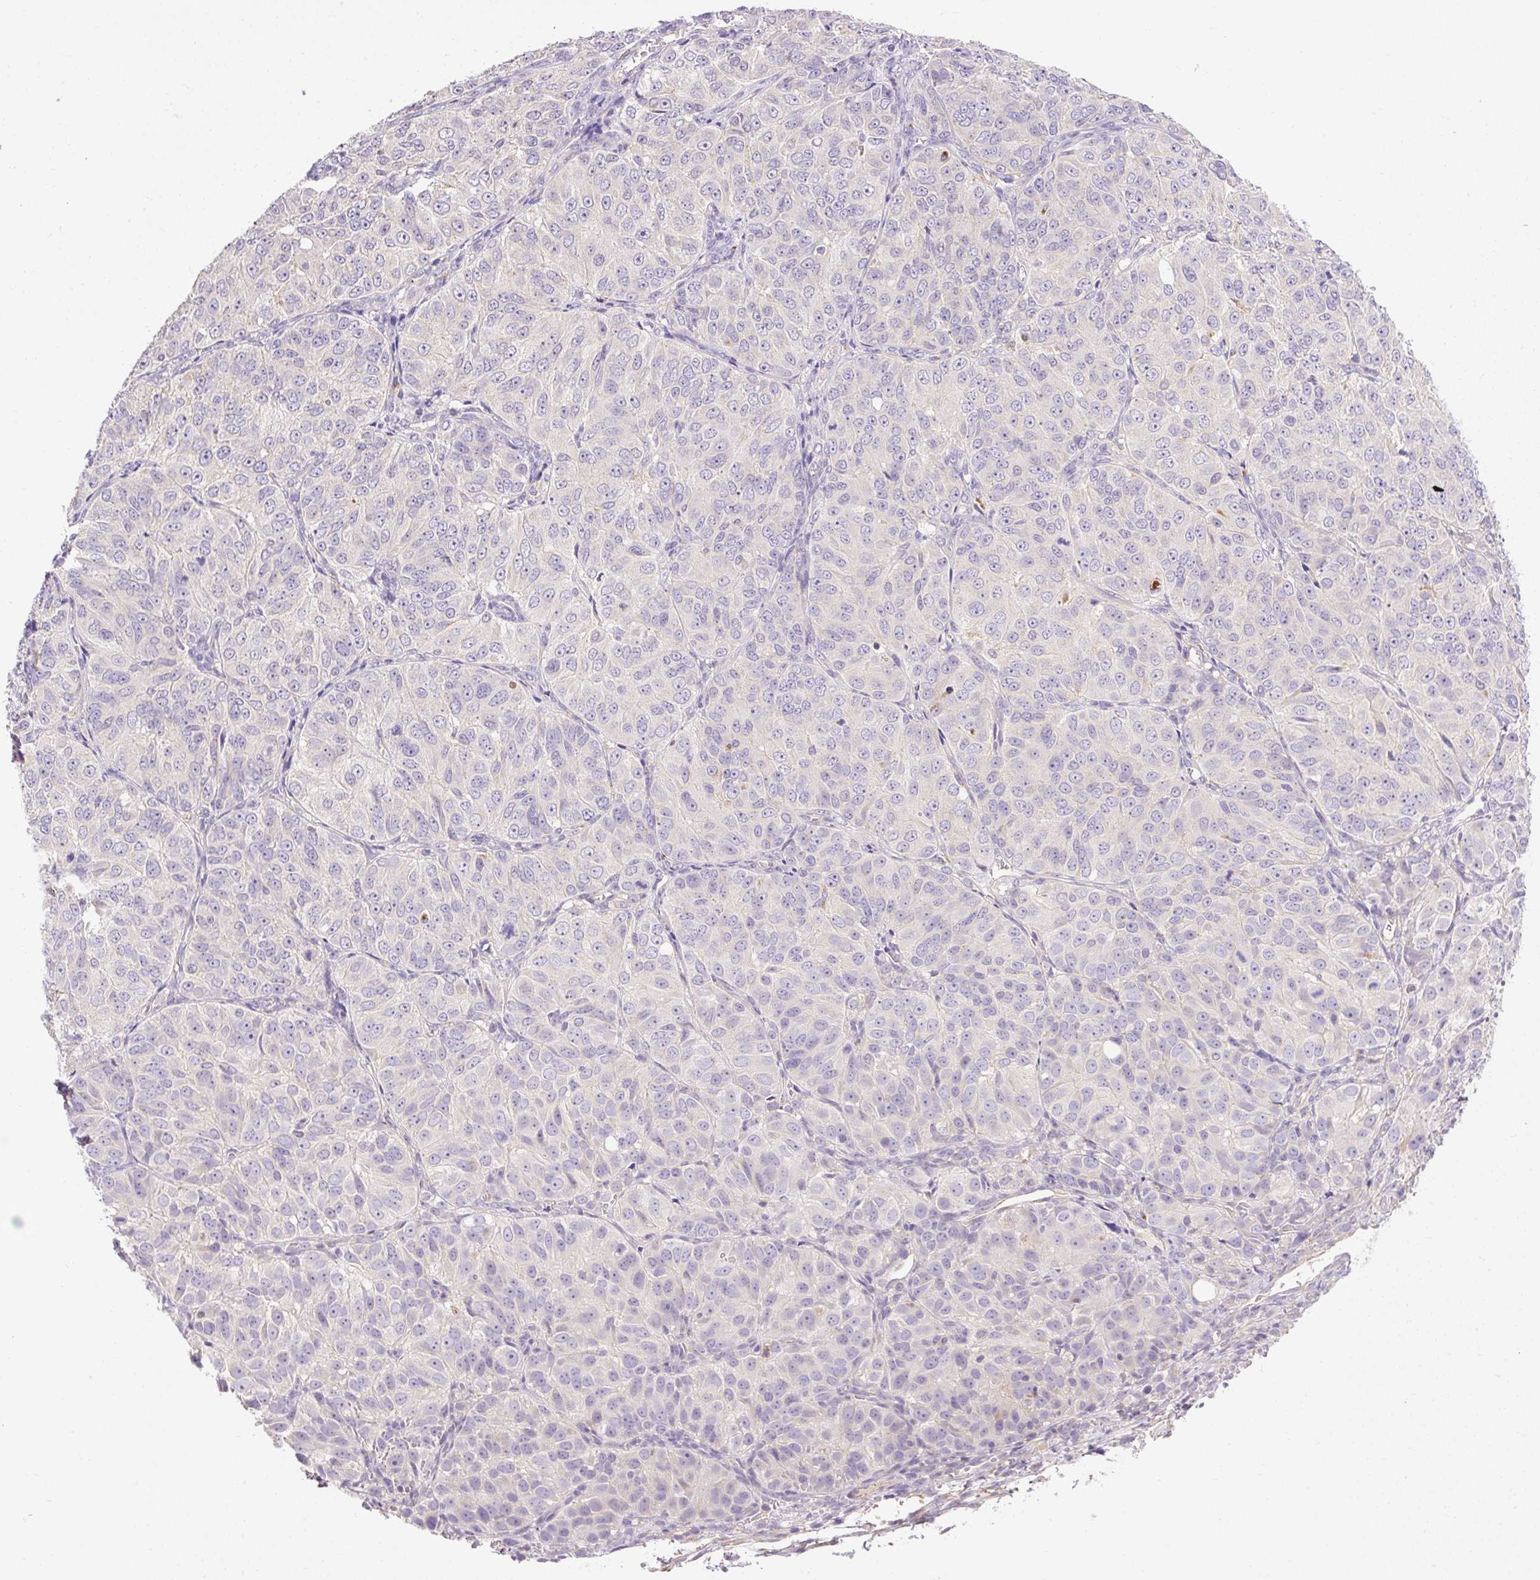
{"staining": {"intensity": "negative", "quantity": "none", "location": "none"}, "tissue": "ovarian cancer", "cell_type": "Tumor cells", "image_type": "cancer", "snomed": [{"axis": "morphology", "description": "Carcinoma, endometroid"}, {"axis": "topography", "description": "Ovary"}], "caption": "Tumor cells show no significant expression in endometroid carcinoma (ovarian).", "gene": "HEXB", "patient": {"sex": "female", "age": 51}}